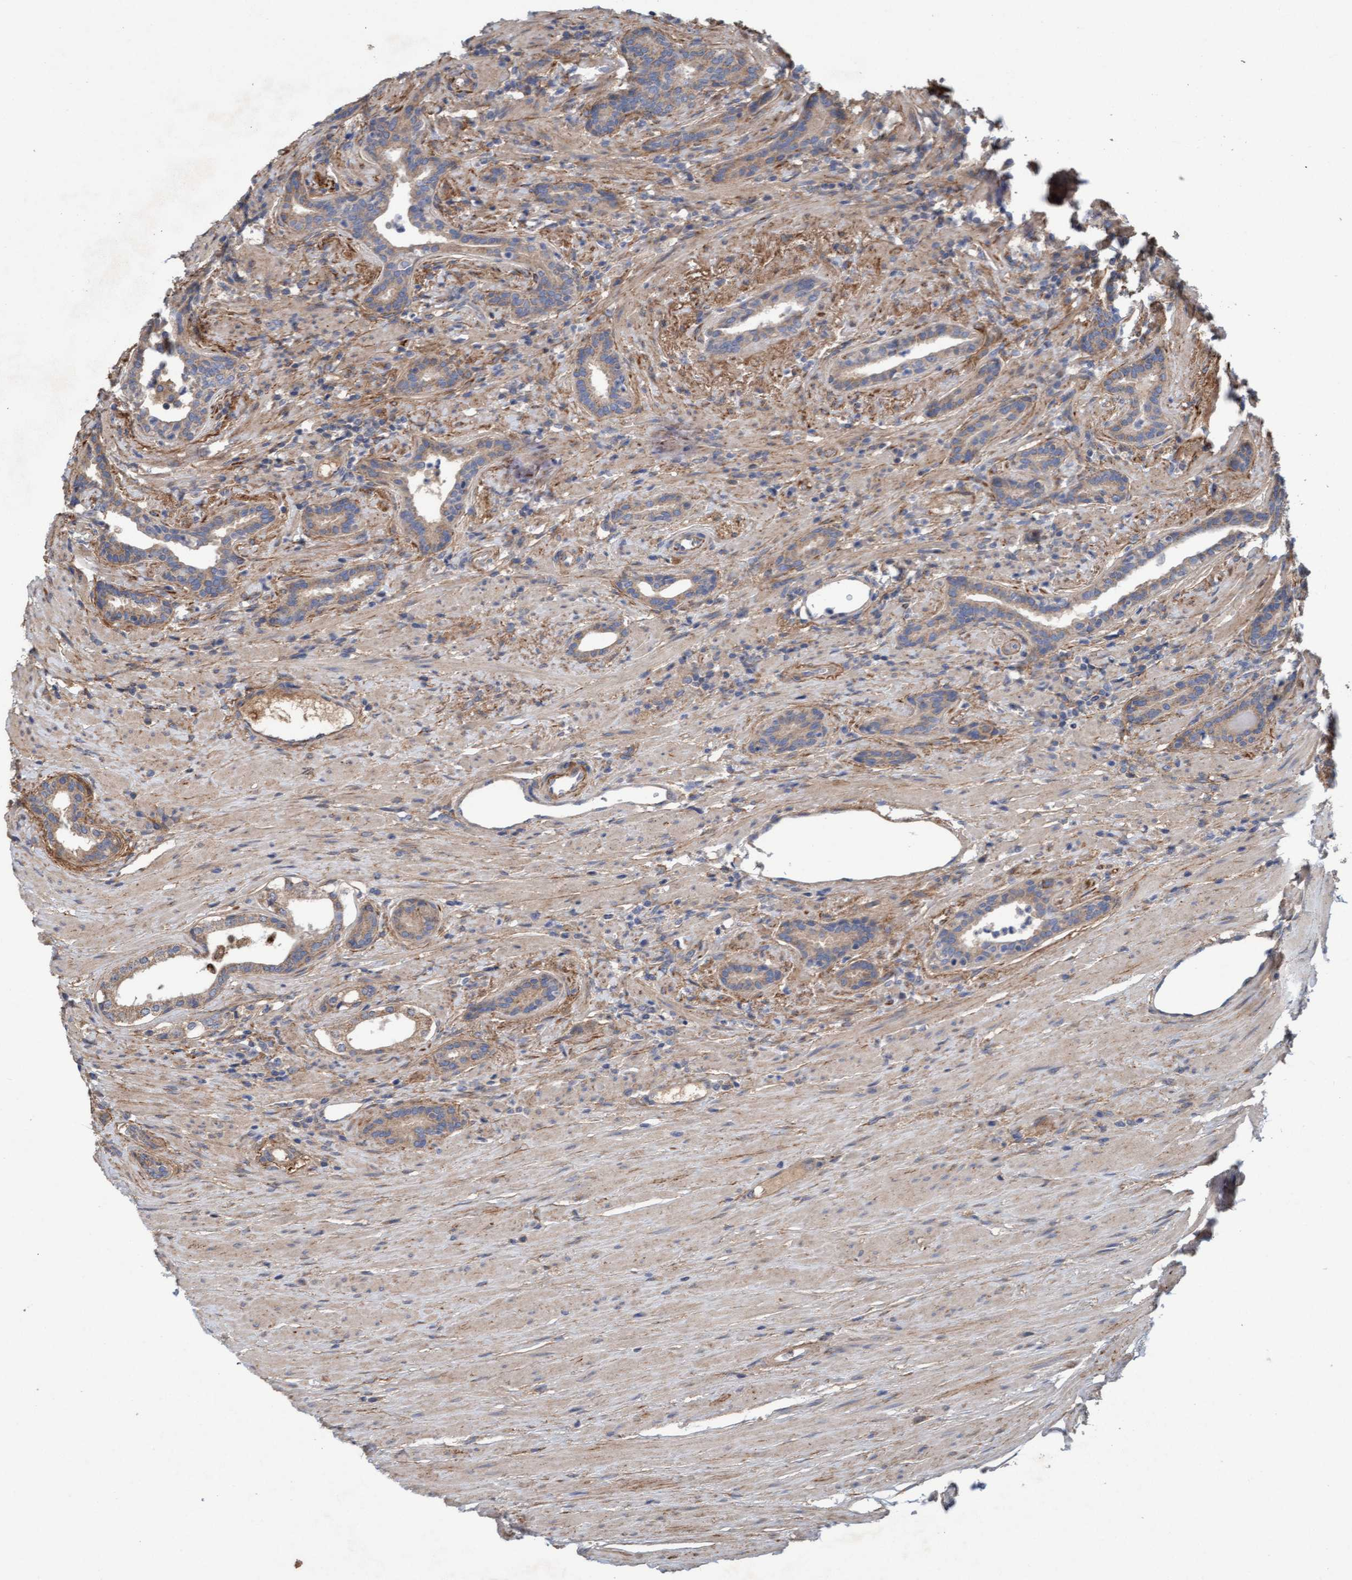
{"staining": {"intensity": "weak", "quantity": ">75%", "location": "cytoplasmic/membranous"}, "tissue": "prostate cancer", "cell_type": "Tumor cells", "image_type": "cancer", "snomed": [{"axis": "morphology", "description": "Adenocarcinoma, High grade"}, {"axis": "topography", "description": "Prostate"}], "caption": "Protein expression analysis of human high-grade adenocarcinoma (prostate) reveals weak cytoplasmic/membranous staining in approximately >75% of tumor cells. (Stains: DAB in brown, nuclei in blue, Microscopy: brightfield microscopy at high magnification).", "gene": "DDHD2", "patient": {"sex": "male", "age": 71}}